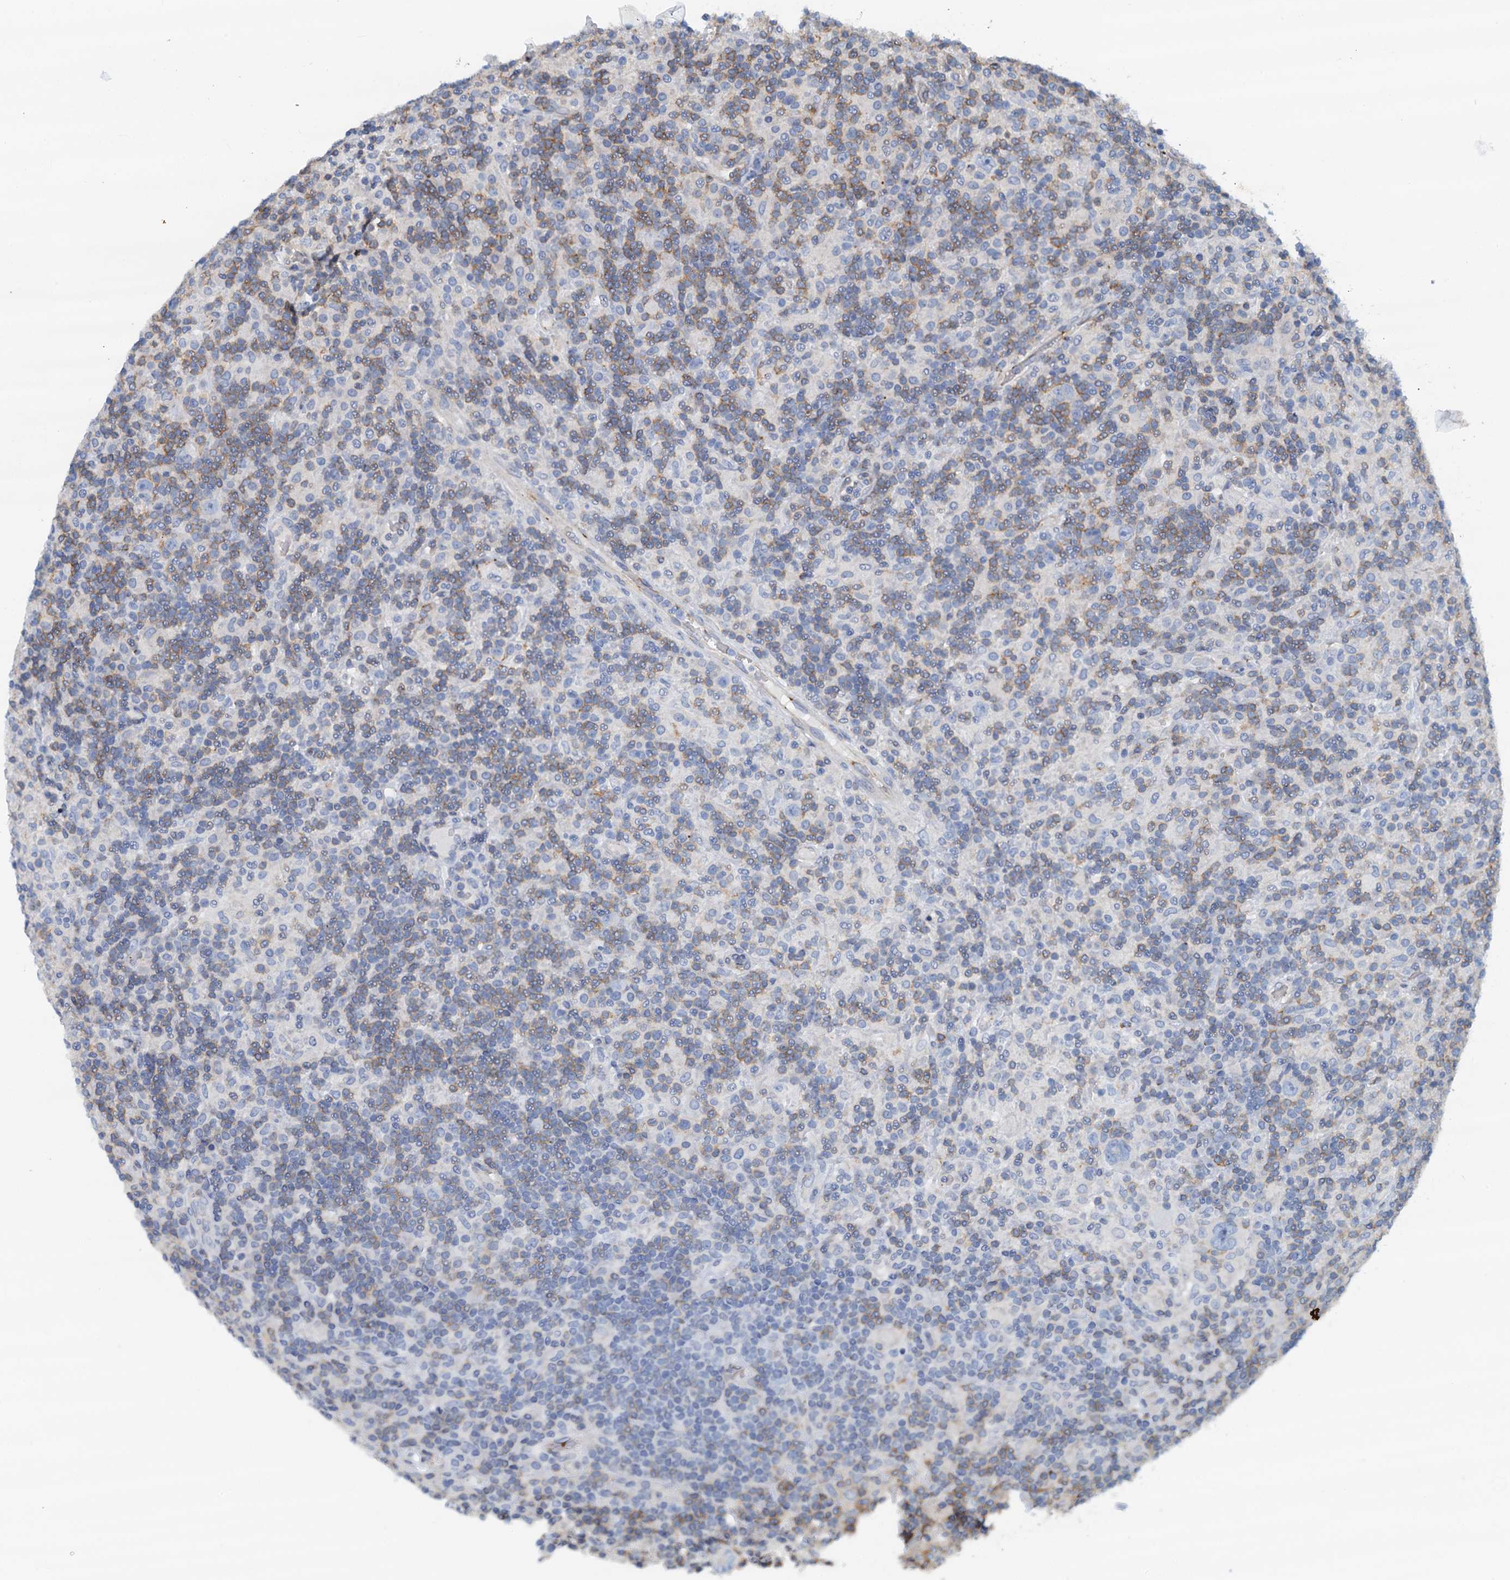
{"staining": {"intensity": "negative", "quantity": "none", "location": "none"}, "tissue": "lymphoma", "cell_type": "Tumor cells", "image_type": "cancer", "snomed": [{"axis": "morphology", "description": "Hodgkin's disease, NOS"}, {"axis": "topography", "description": "Lymph node"}], "caption": "This is an immunohistochemistry (IHC) image of human lymphoma. There is no positivity in tumor cells.", "gene": "ROGDI", "patient": {"sex": "male", "age": 70}}